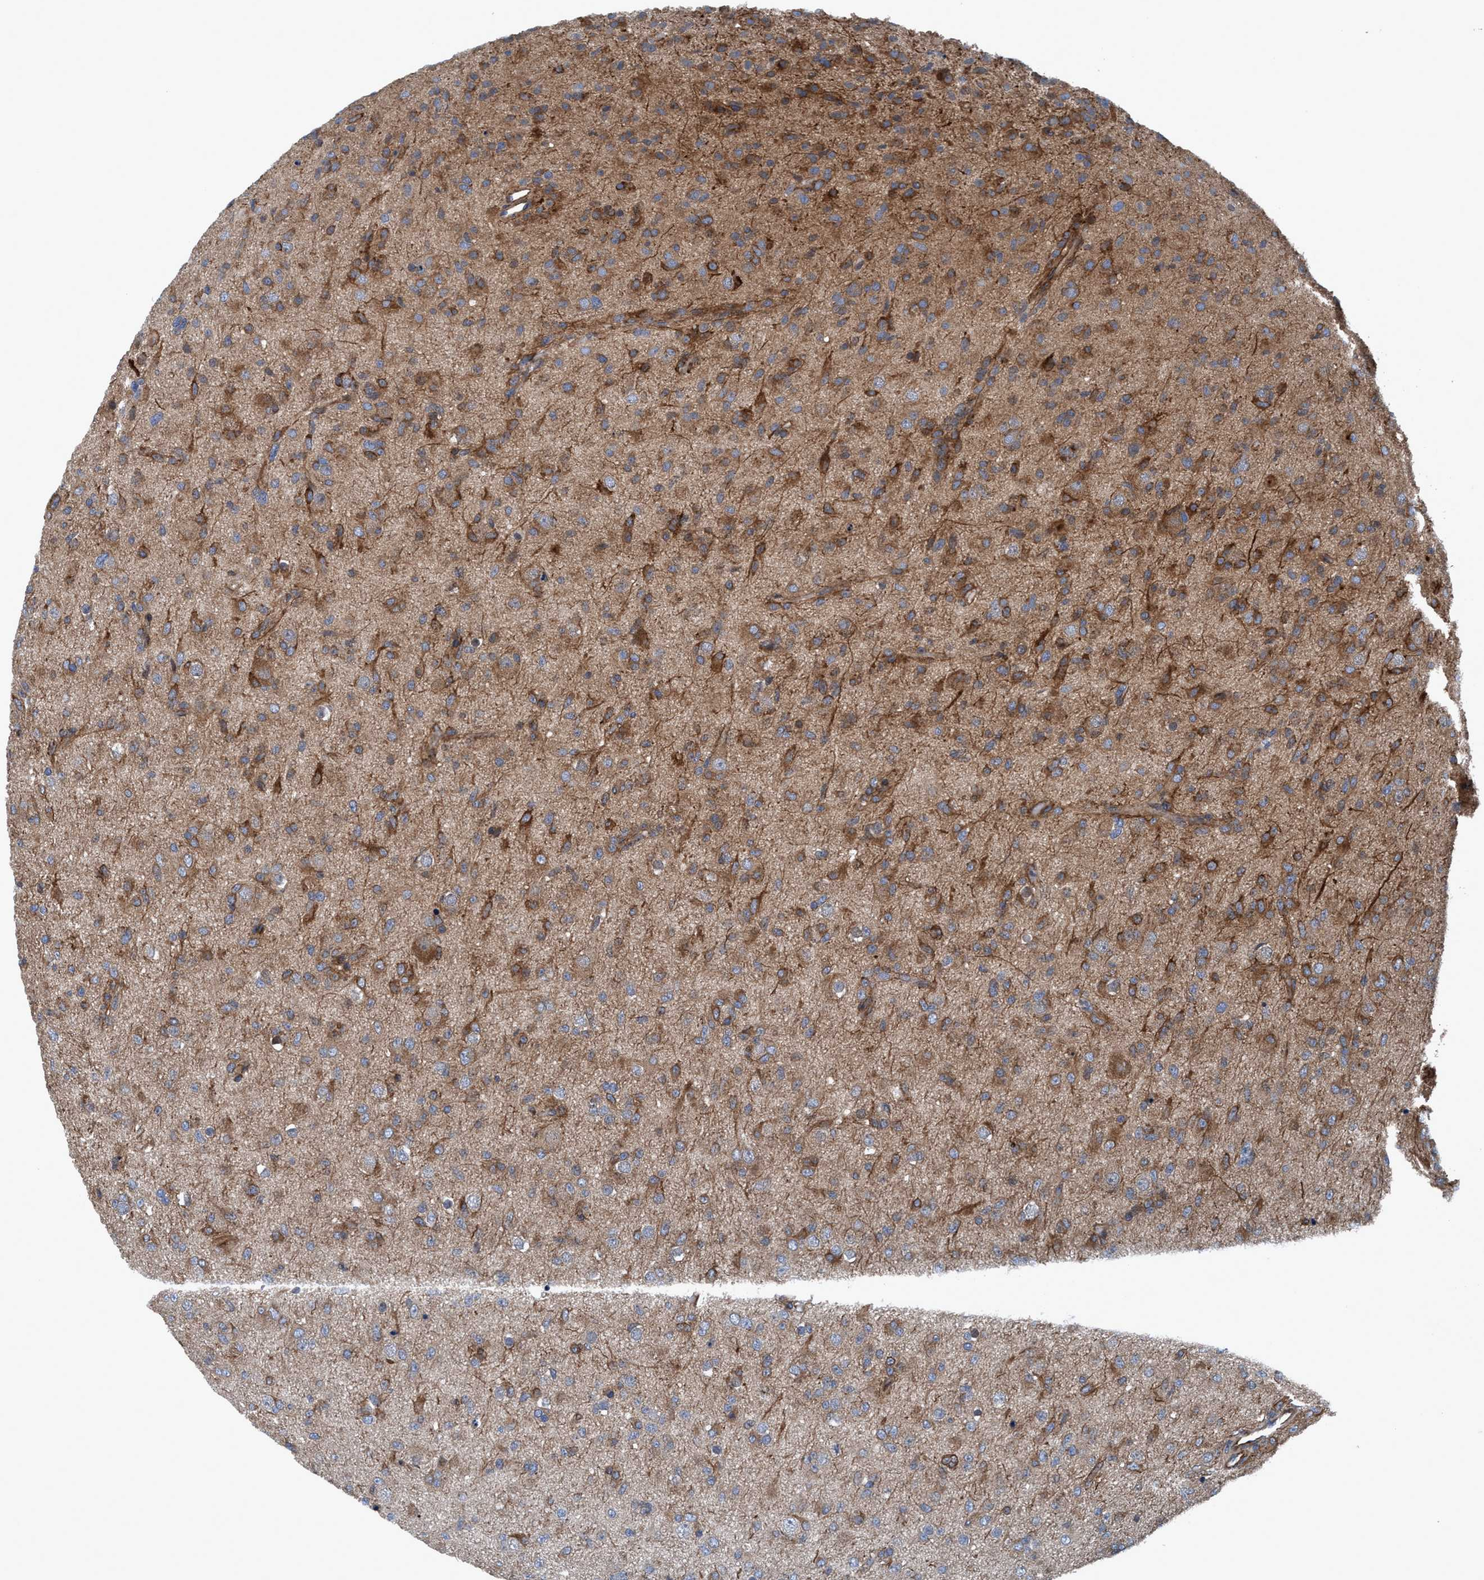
{"staining": {"intensity": "moderate", "quantity": ">75%", "location": "cytoplasmic/membranous"}, "tissue": "glioma", "cell_type": "Tumor cells", "image_type": "cancer", "snomed": [{"axis": "morphology", "description": "Glioma, malignant, Low grade"}, {"axis": "topography", "description": "Brain"}], "caption": "Glioma stained with immunohistochemistry (IHC) reveals moderate cytoplasmic/membranous positivity in approximately >75% of tumor cells.", "gene": "NMT1", "patient": {"sex": "male", "age": 65}}